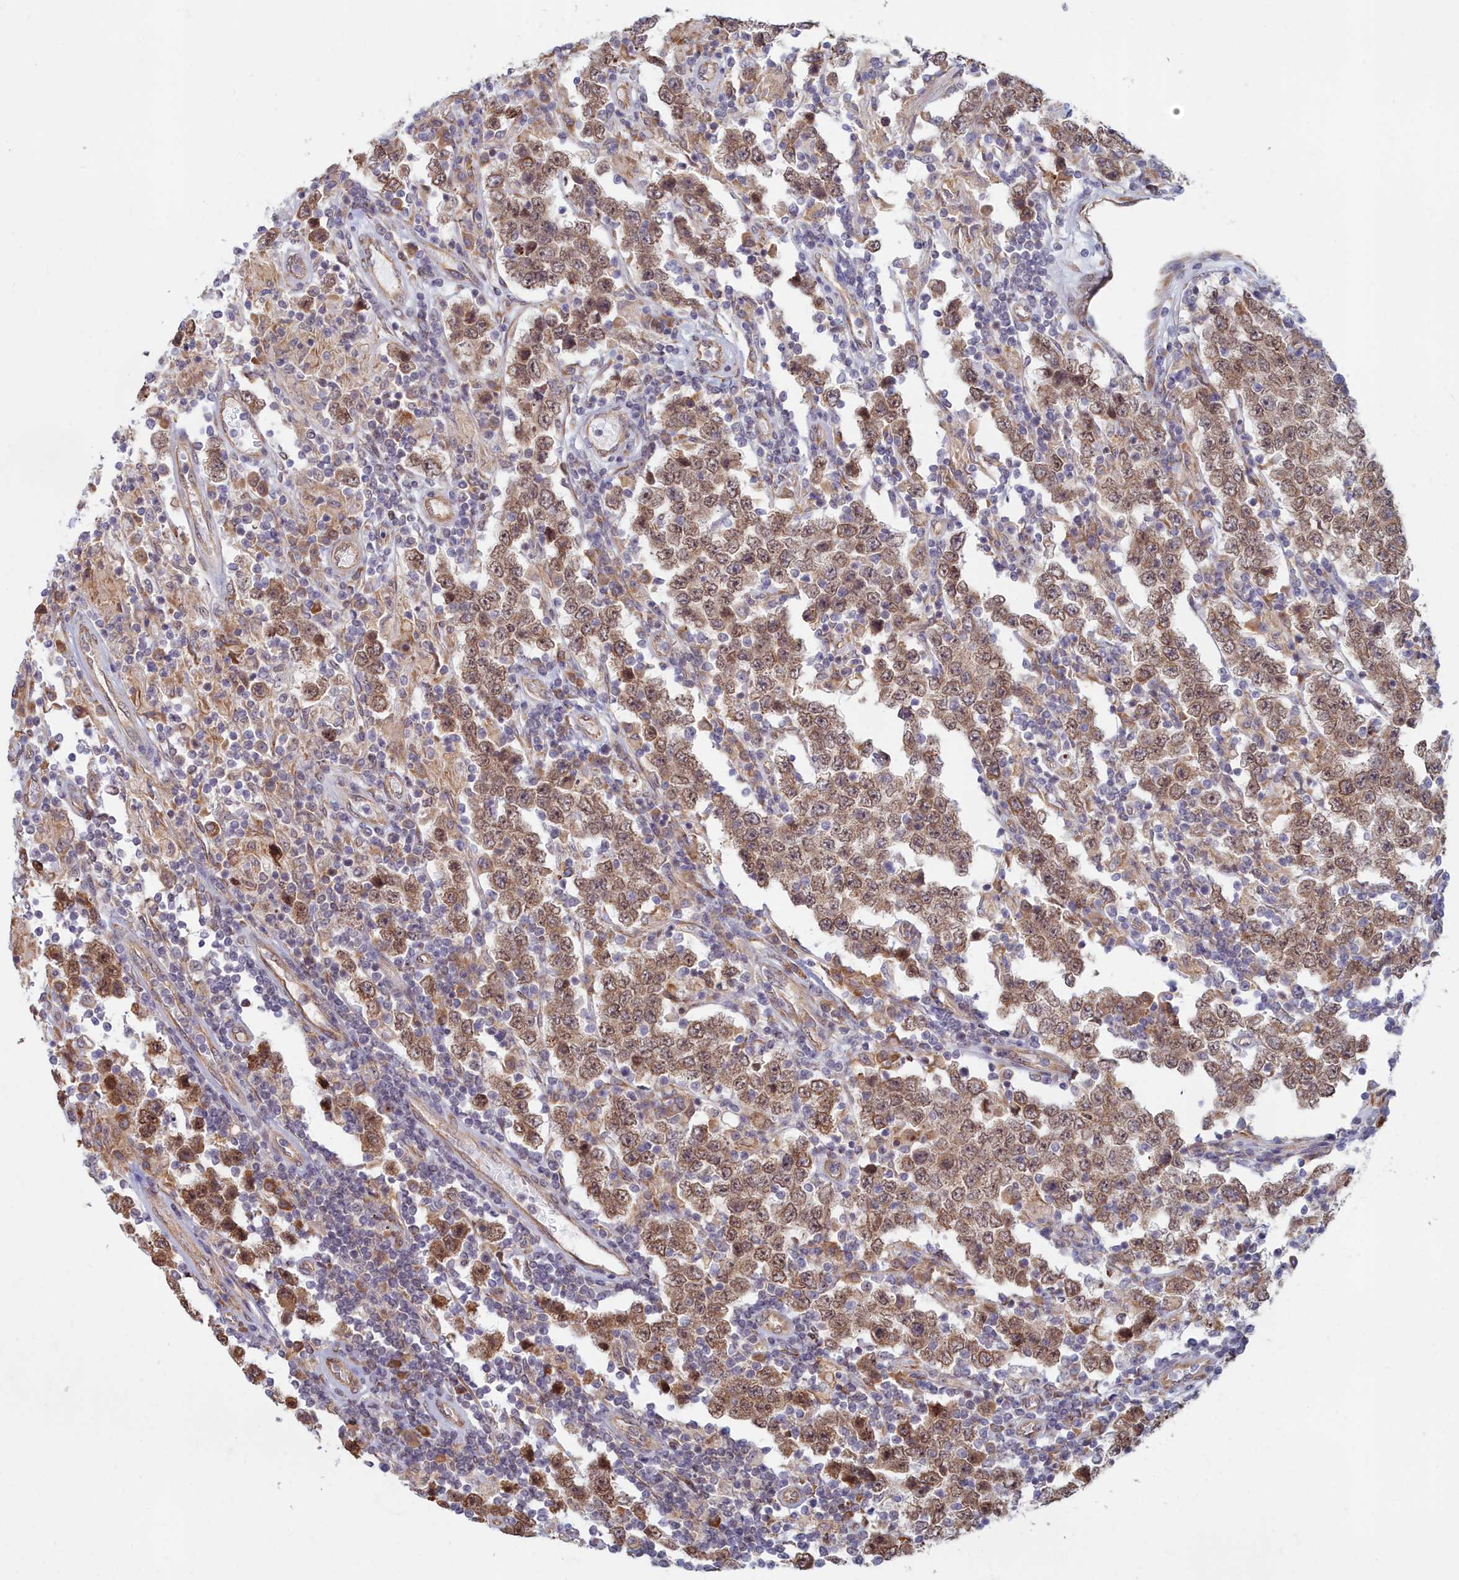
{"staining": {"intensity": "moderate", "quantity": ">75%", "location": "cytoplasmic/membranous,nuclear"}, "tissue": "testis cancer", "cell_type": "Tumor cells", "image_type": "cancer", "snomed": [{"axis": "morphology", "description": "Normal tissue, NOS"}, {"axis": "morphology", "description": "Urothelial carcinoma, High grade"}, {"axis": "morphology", "description": "Seminoma, NOS"}, {"axis": "morphology", "description": "Carcinoma, Embryonal, NOS"}, {"axis": "topography", "description": "Urinary bladder"}, {"axis": "topography", "description": "Testis"}], "caption": "Testis cancer (seminoma) stained for a protein reveals moderate cytoplasmic/membranous and nuclear positivity in tumor cells. Using DAB (3,3'-diaminobenzidine) (brown) and hematoxylin (blue) stains, captured at high magnification using brightfield microscopy.", "gene": "MAK16", "patient": {"sex": "male", "age": 41}}